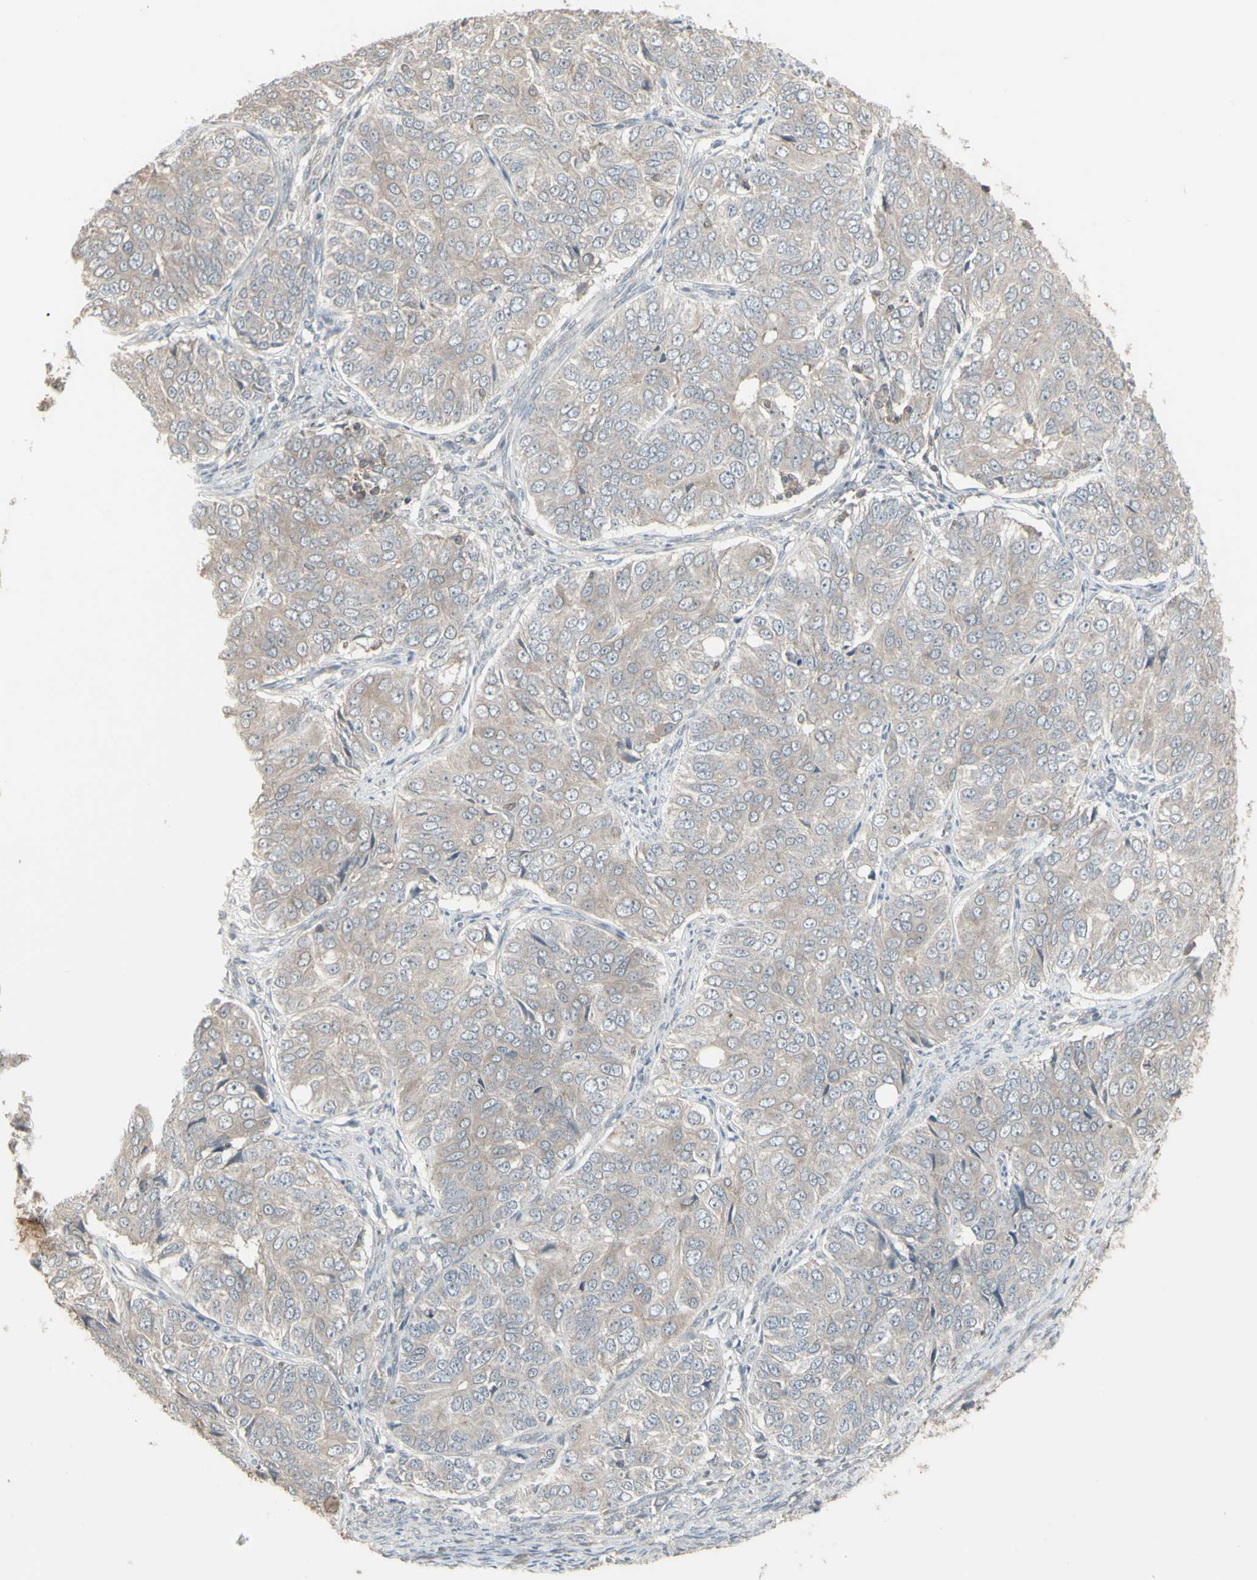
{"staining": {"intensity": "negative", "quantity": "none", "location": "none"}, "tissue": "ovarian cancer", "cell_type": "Tumor cells", "image_type": "cancer", "snomed": [{"axis": "morphology", "description": "Carcinoma, endometroid"}, {"axis": "topography", "description": "Ovary"}], "caption": "High magnification brightfield microscopy of ovarian cancer stained with DAB (brown) and counterstained with hematoxylin (blue): tumor cells show no significant expression. (DAB IHC, high magnification).", "gene": "CSK", "patient": {"sex": "female", "age": 51}}